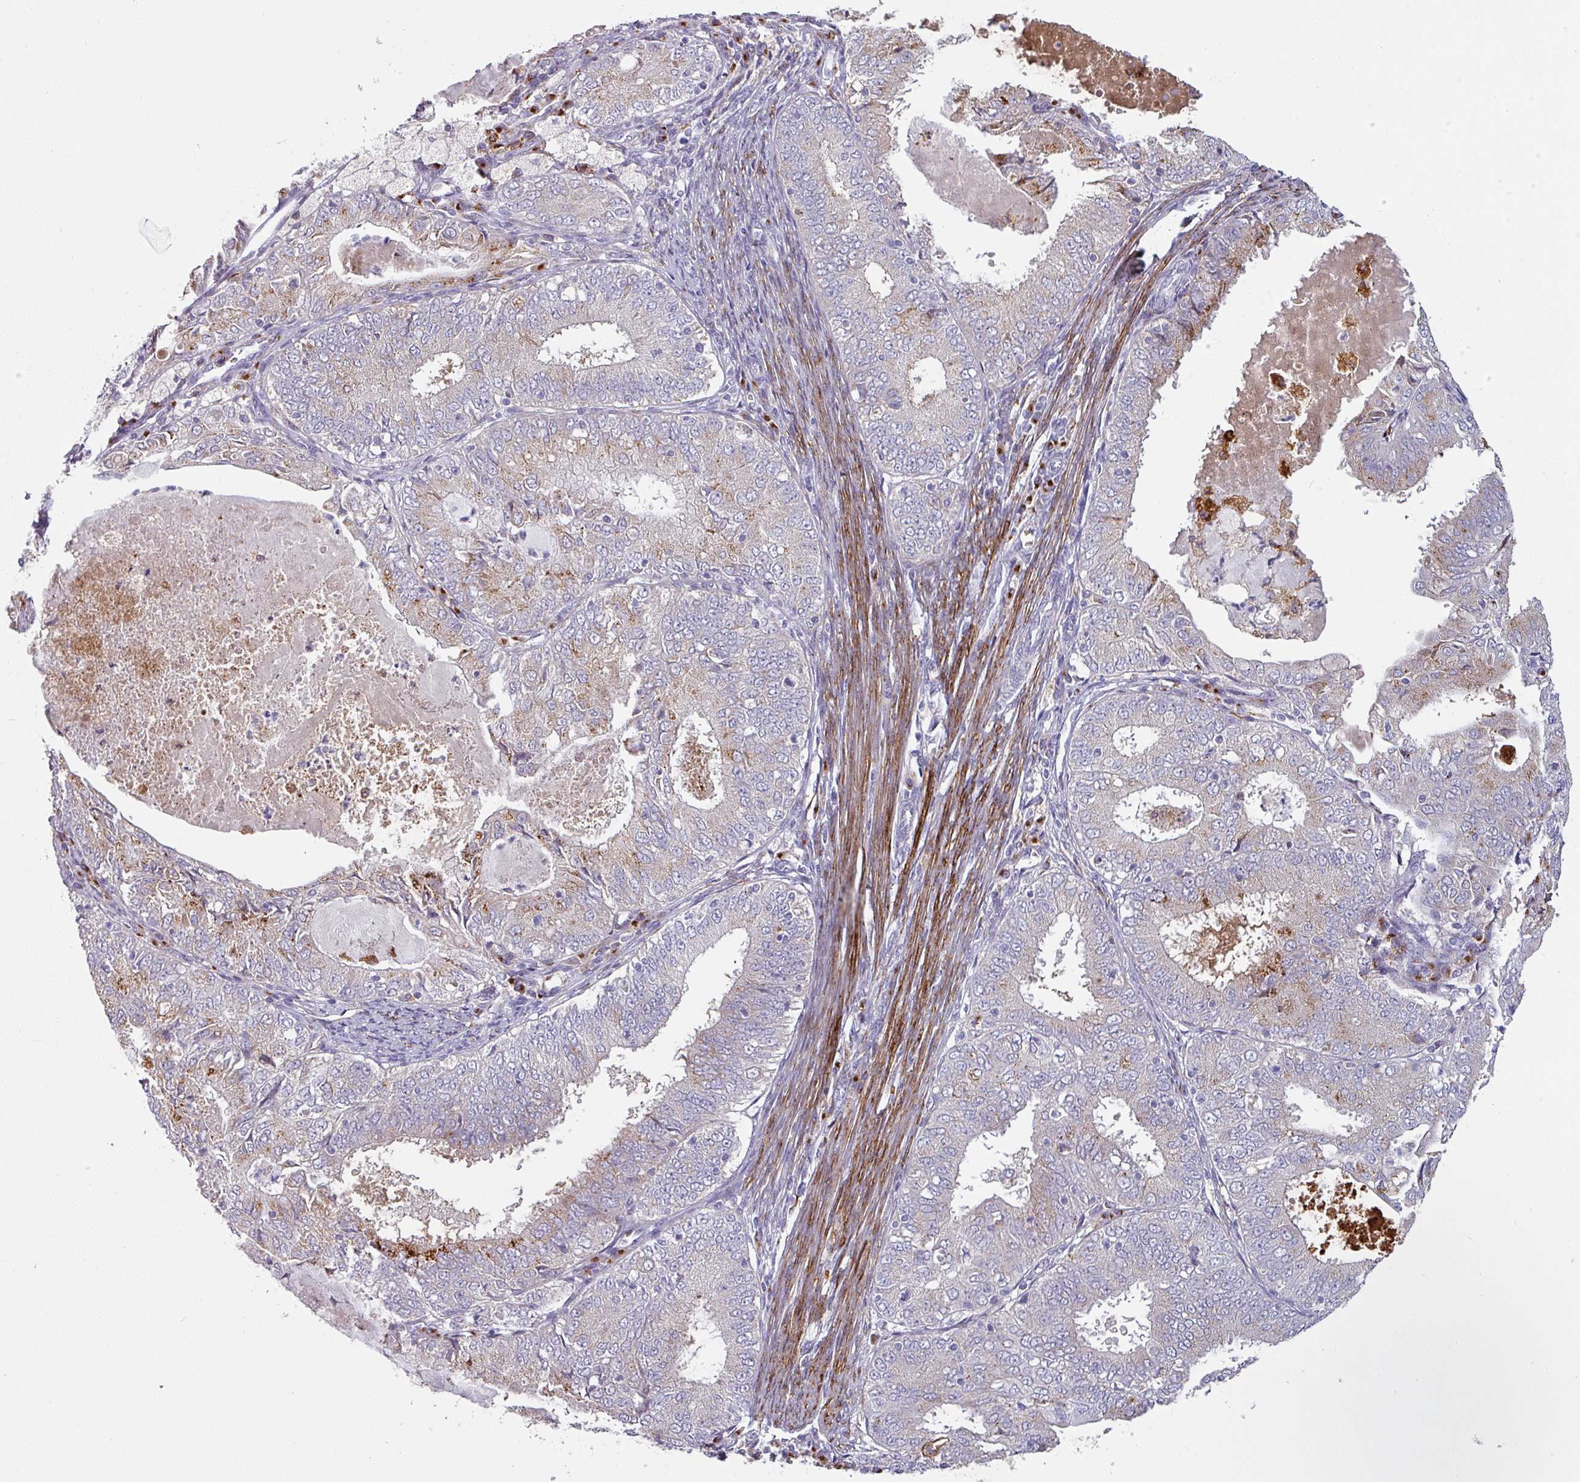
{"staining": {"intensity": "moderate", "quantity": "<25%", "location": "cytoplasmic/membranous"}, "tissue": "endometrial cancer", "cell_type": "Tumor cells", "image_type": "cancer", "snomed": [{"axis": "morphology", "description": "Adenocarcinoma, NOS"}, {"axis": "topography", "description": "Endometrium"}], "caption": "This micrograph demonstrates endometrial cancer stained with immunohistochemistry to label a protein in brown. The cytoplasmic/membranous of tumor cells show moderate positivity for the protein. Nuclei are counter-stained blue.", "gene": "PRODH2", "patient": {"sex": "female", "age": 57}}